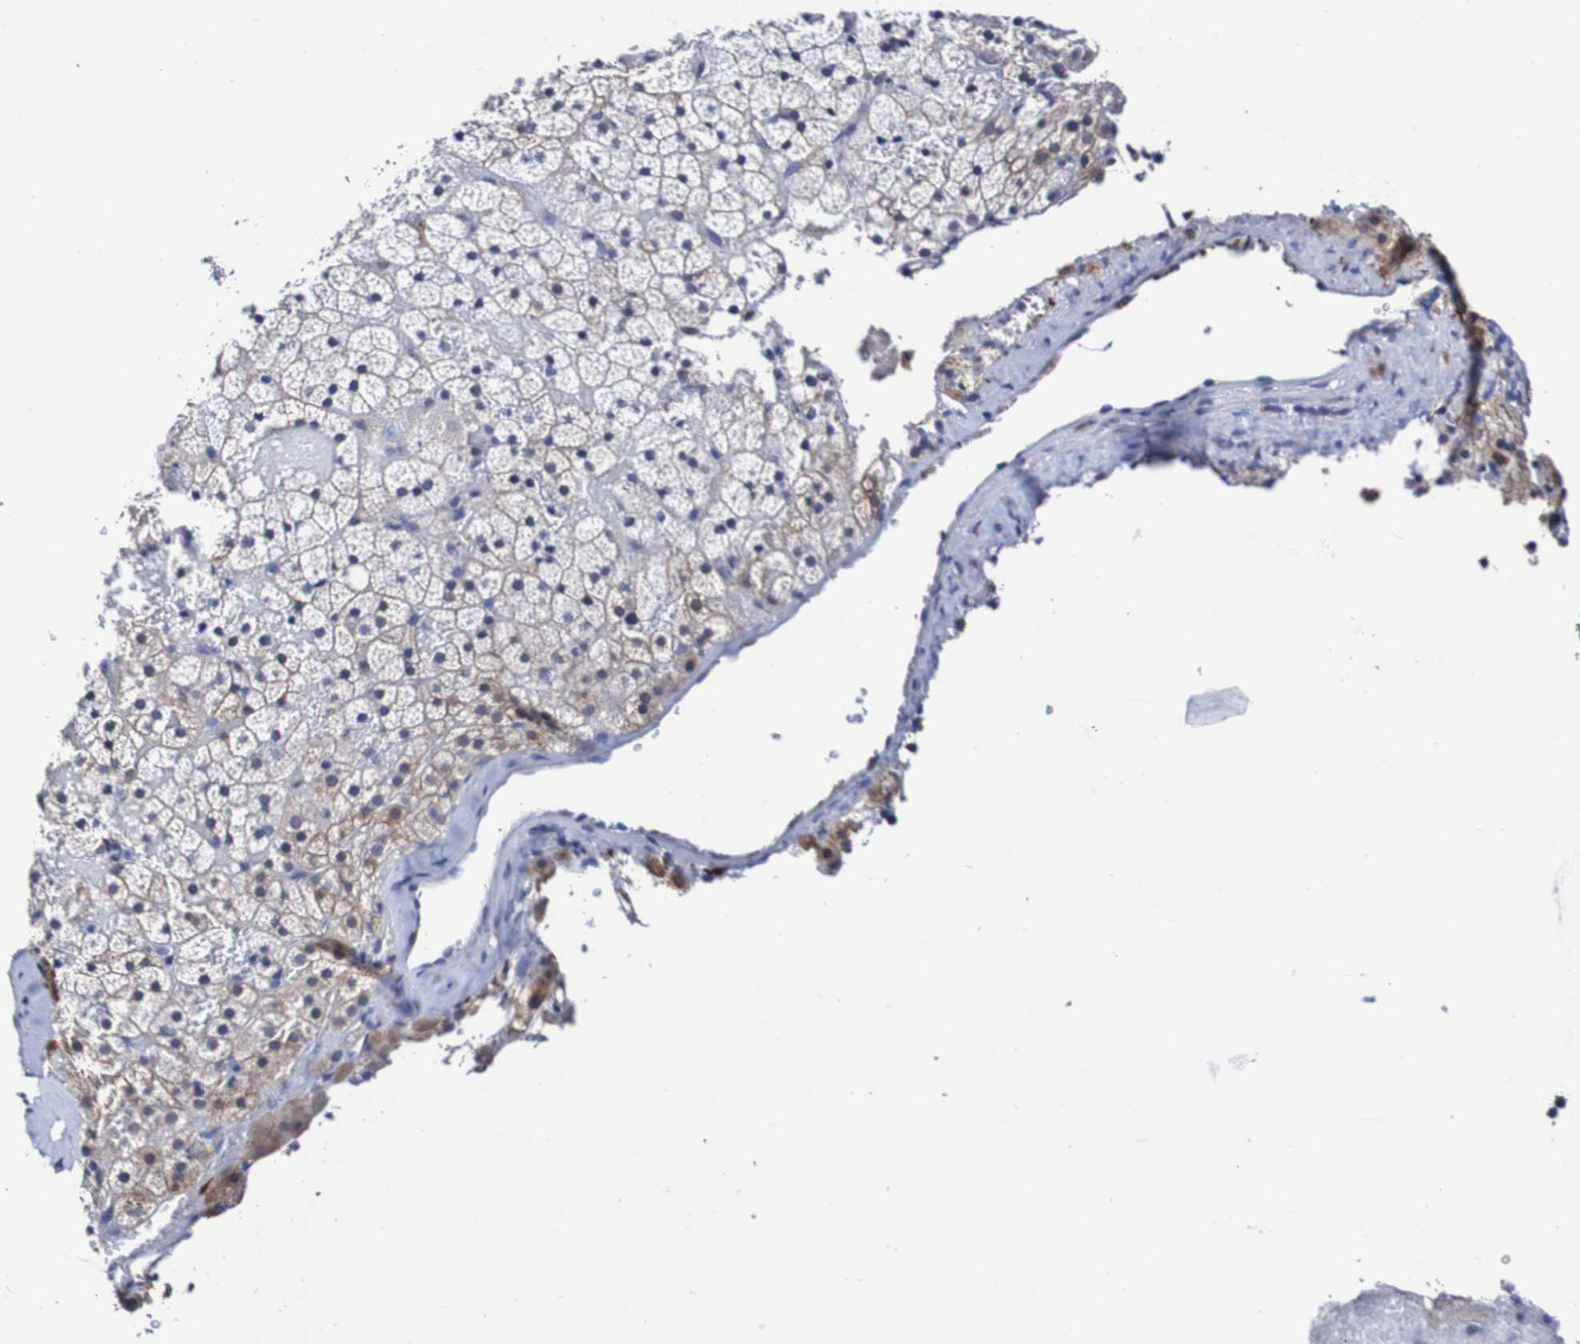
{"staining": {"intensity": "negative", "quantity": "none", "location": "none"}, "tissue": "adrenal gland", "cell_type": "Glandular cells", "image_type": "normal", "snomed": [{"axis": "morphology", "description": "Normal tissue, NOS"}, {"axis": "topography", "description": "Adrenal gland"}], "caption": "DAB immunohistochemical staining of benign human adrenal gland reveals no significant expression in glandular cells. (DAB (3,3'-diaminobenzidine) immunohistochemistry (IHC) visualized using brightfield microscopy, high magnification).", "gene": "SEZ6", "patient": {"sex": "female", "age": 59}}